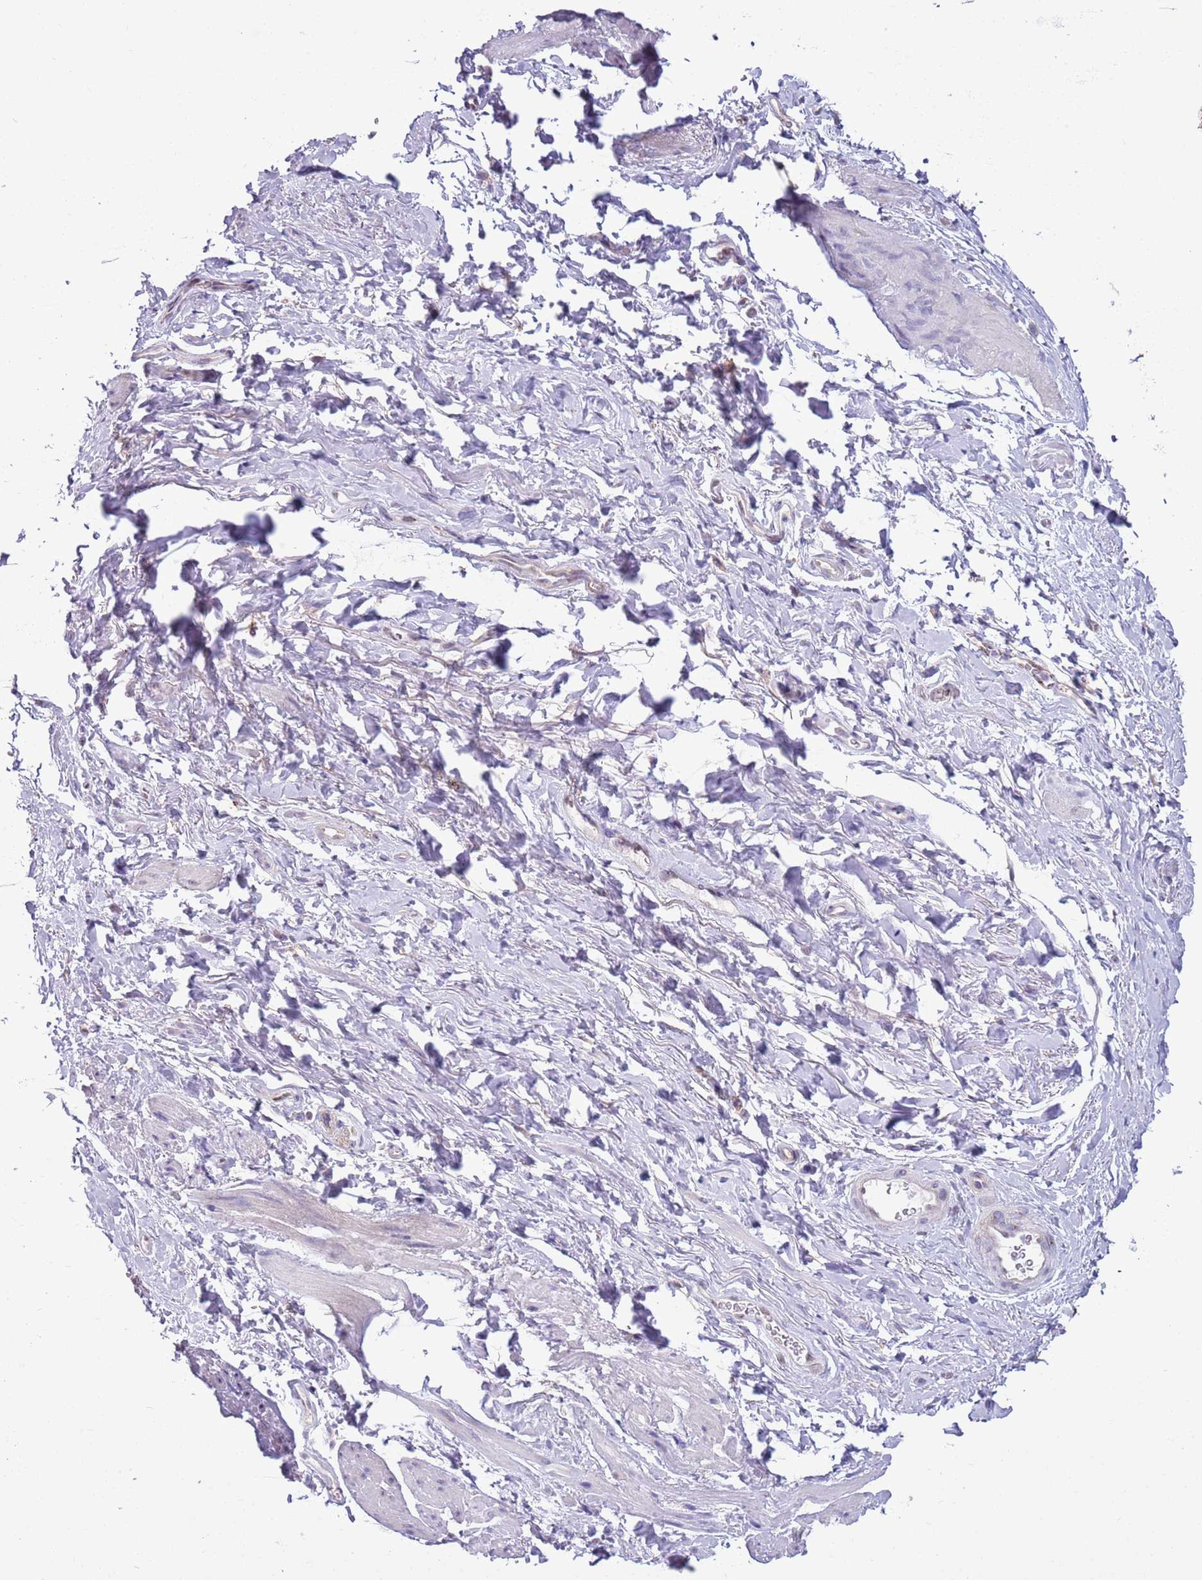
{"staining": {"intensity": "negative", "quantity": "none", "location": "none"}, "tissue": "smooth muscle", "cell_type": "Smooth muscle cells", "image_type": "normal", "snomed": [{"axis": "morphology", "description": "Normal tissue, NOS"}, {"axis": "topography", "description": "Smooth muscle"}, {"axis": "topography", "description": "Peripheral nerve tissue"}], "caption": "This is an IHC photomicrograph of unremarkable human smooth muscle. There is no staining in smooth muscle cells.", "gene": "CAPN9", "patient": {"sex": "male", "age": 69}}